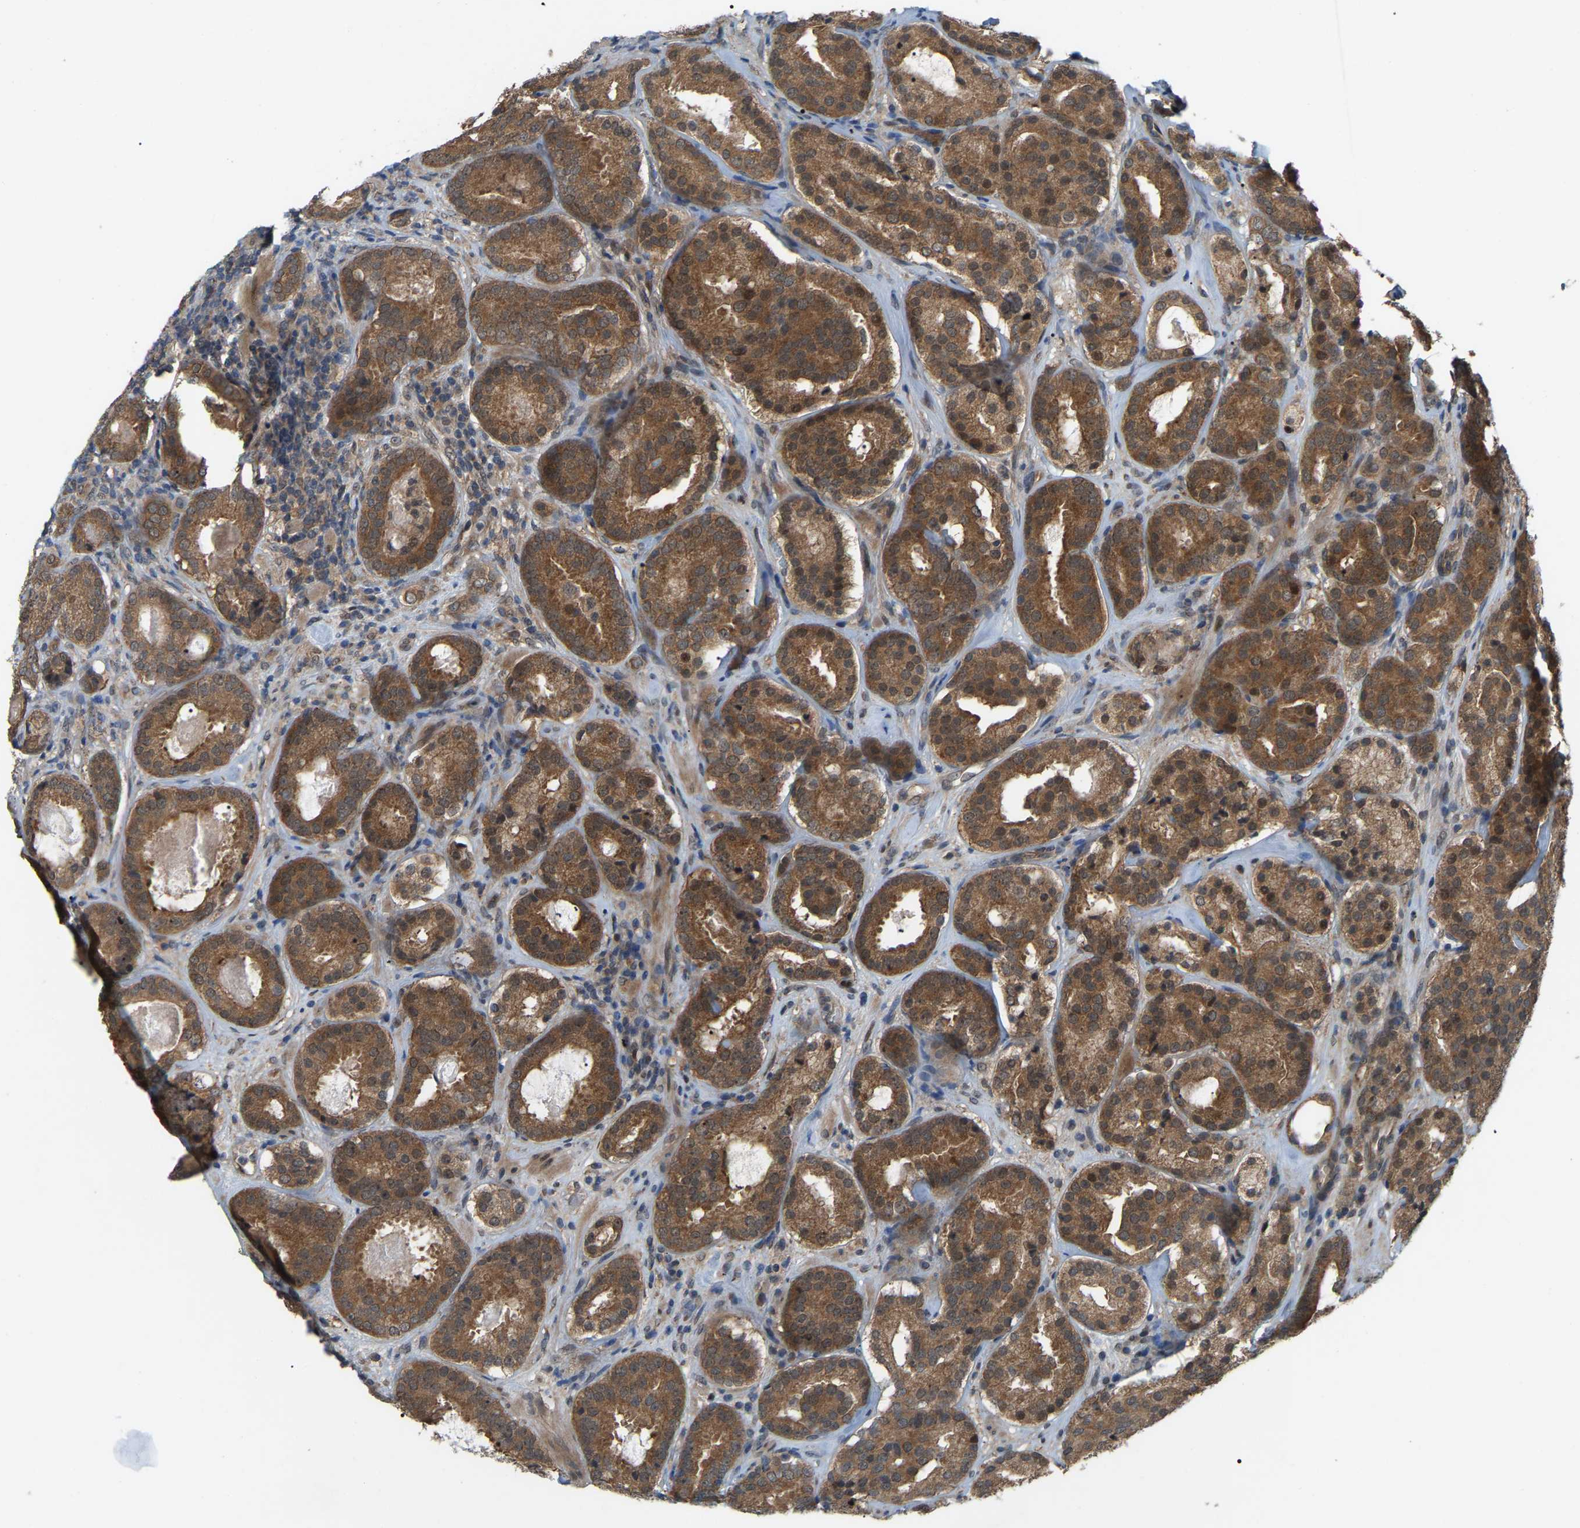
{"staining": {"intensity": "strong", "quantity": ">75%", "location": "cytoplasmic/membranous"}, "tissue": "prostate cancer", "cell_type": "Tumor cells", "image_type": "cancer", "snomed": [{"axis": "morphology", "description": "Adenocarcinoma, Low grade"}, {"axis": "topography", "description": "Prostate"}], "caption": "A histopathology image of prostate cancer (low-grade adenocarcinoma) stained for a protein demonstrates strong cytoplasmic/membranous brown staining in tumor cells. (IHC, brightfield microscopy, high magnification).", "gene": "CROT", "patient": {"sex": "male", "age": 69}}